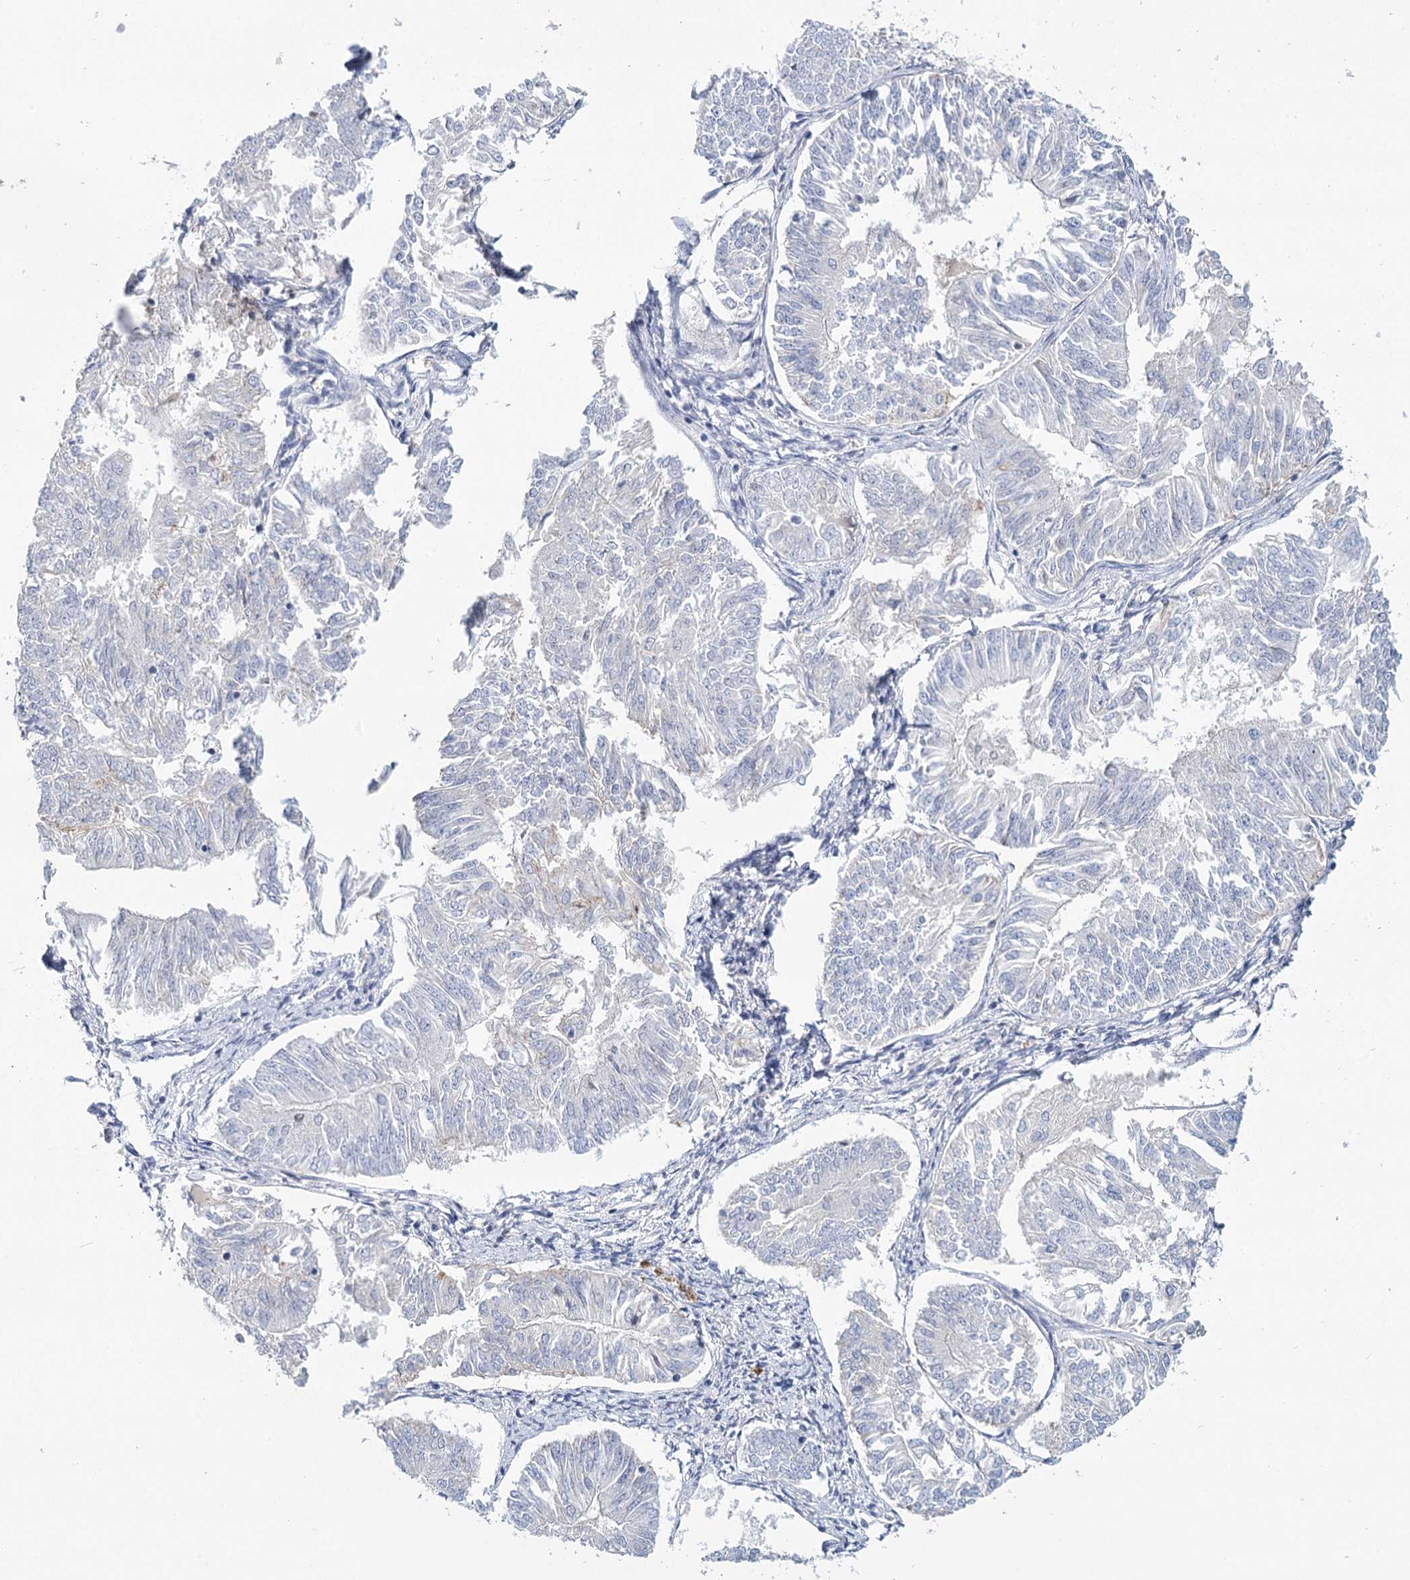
{"staining": {"intensity": "negative", "quantity": "none", "location": "none"}, "tissue": "endometrial cancer", "cell_type": "Tumor cells", "image_type": "cancer", "snomed": [{"axis": "morphology", "description": "Adenocarcinoma, NOS"}, {"axis": "topography", "description": "Endometrium"}], "caption": "Tumor cells are negative for protein expression in human endometrial adenocarcinoma.", "gene": "IGSF3", "patient": {"sex": "female", "age": 58}}